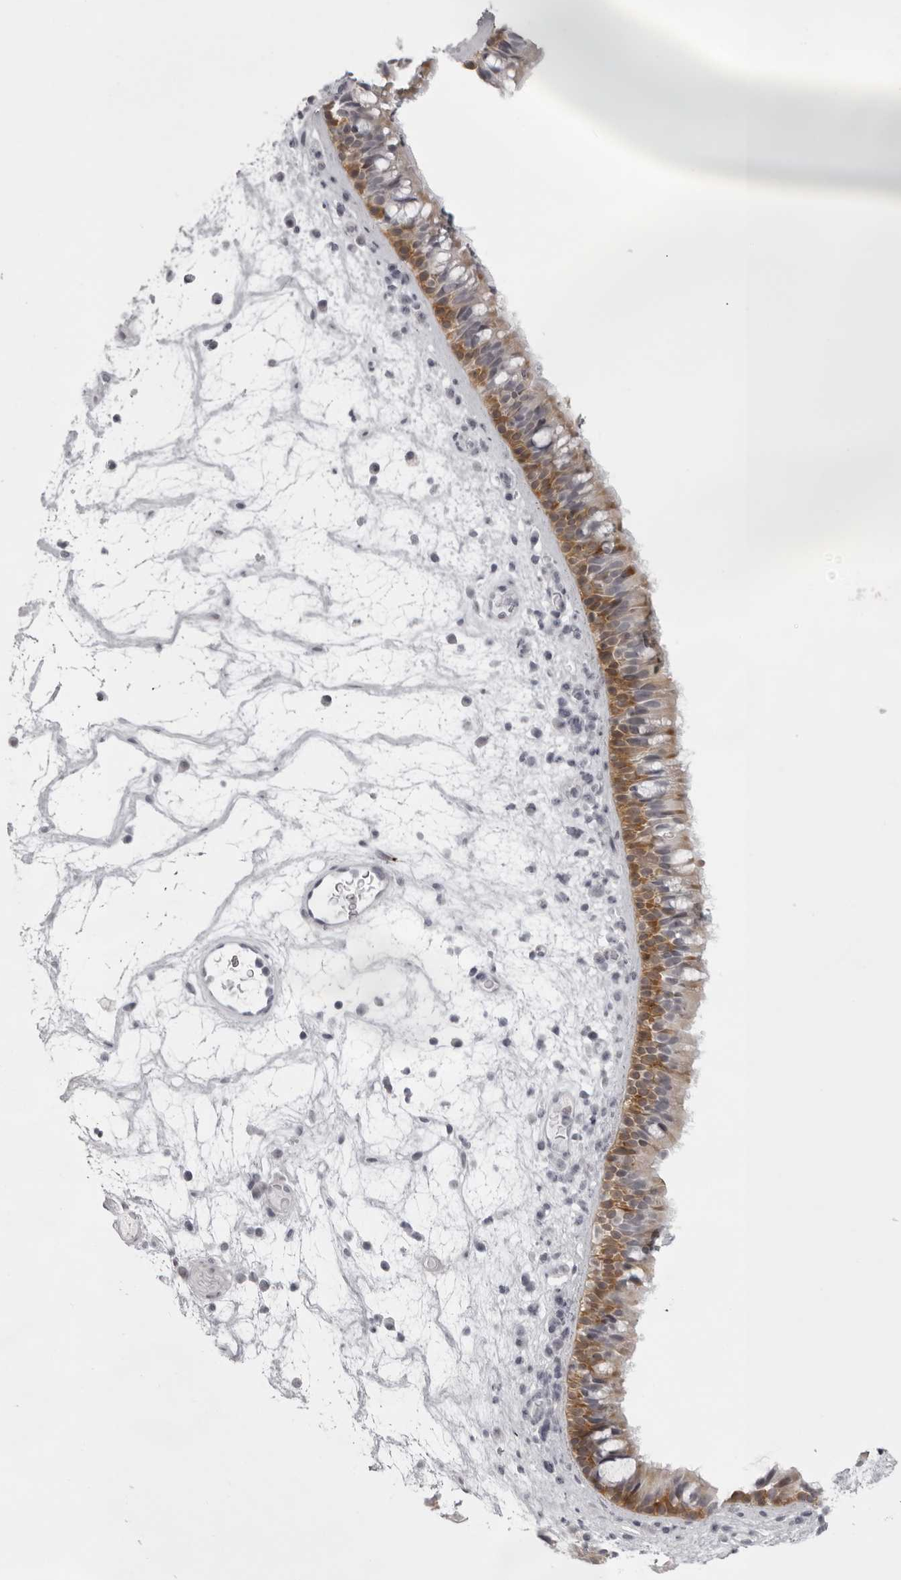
{"staining": {"intensity": "moderate", "quantity": ">75%", "location": "cytoplasmic/membranous"}, "tissue": "nasopharynx", "cell_type": "Respiratory epithelial cells", "image_type": "normal", "snomed": [{"axis": "morphology", "description": "Normal tissue, NOS"}, {"axis": "morphology", "description": "Inflammation, NOS"}, {"axis": "morphology", "description": "Malignant melanoma, Metastatic site"}, {"axis": "topography", "description": "Nasopharynx"}], "caption": "IHC (DAB (3,3'-diaminobenzidine)) staining of normal nasopharynx exhibits moderate cytoplasmic/membranous protein expression in about >75% of respiratory epithelial cells. (Stains: DAB in brown, nuclei in blue, Microscopy: brightfield microscopy at high magnification).", "gene": "NUDT18", "patient": {"sex": "male", "age": 70}}